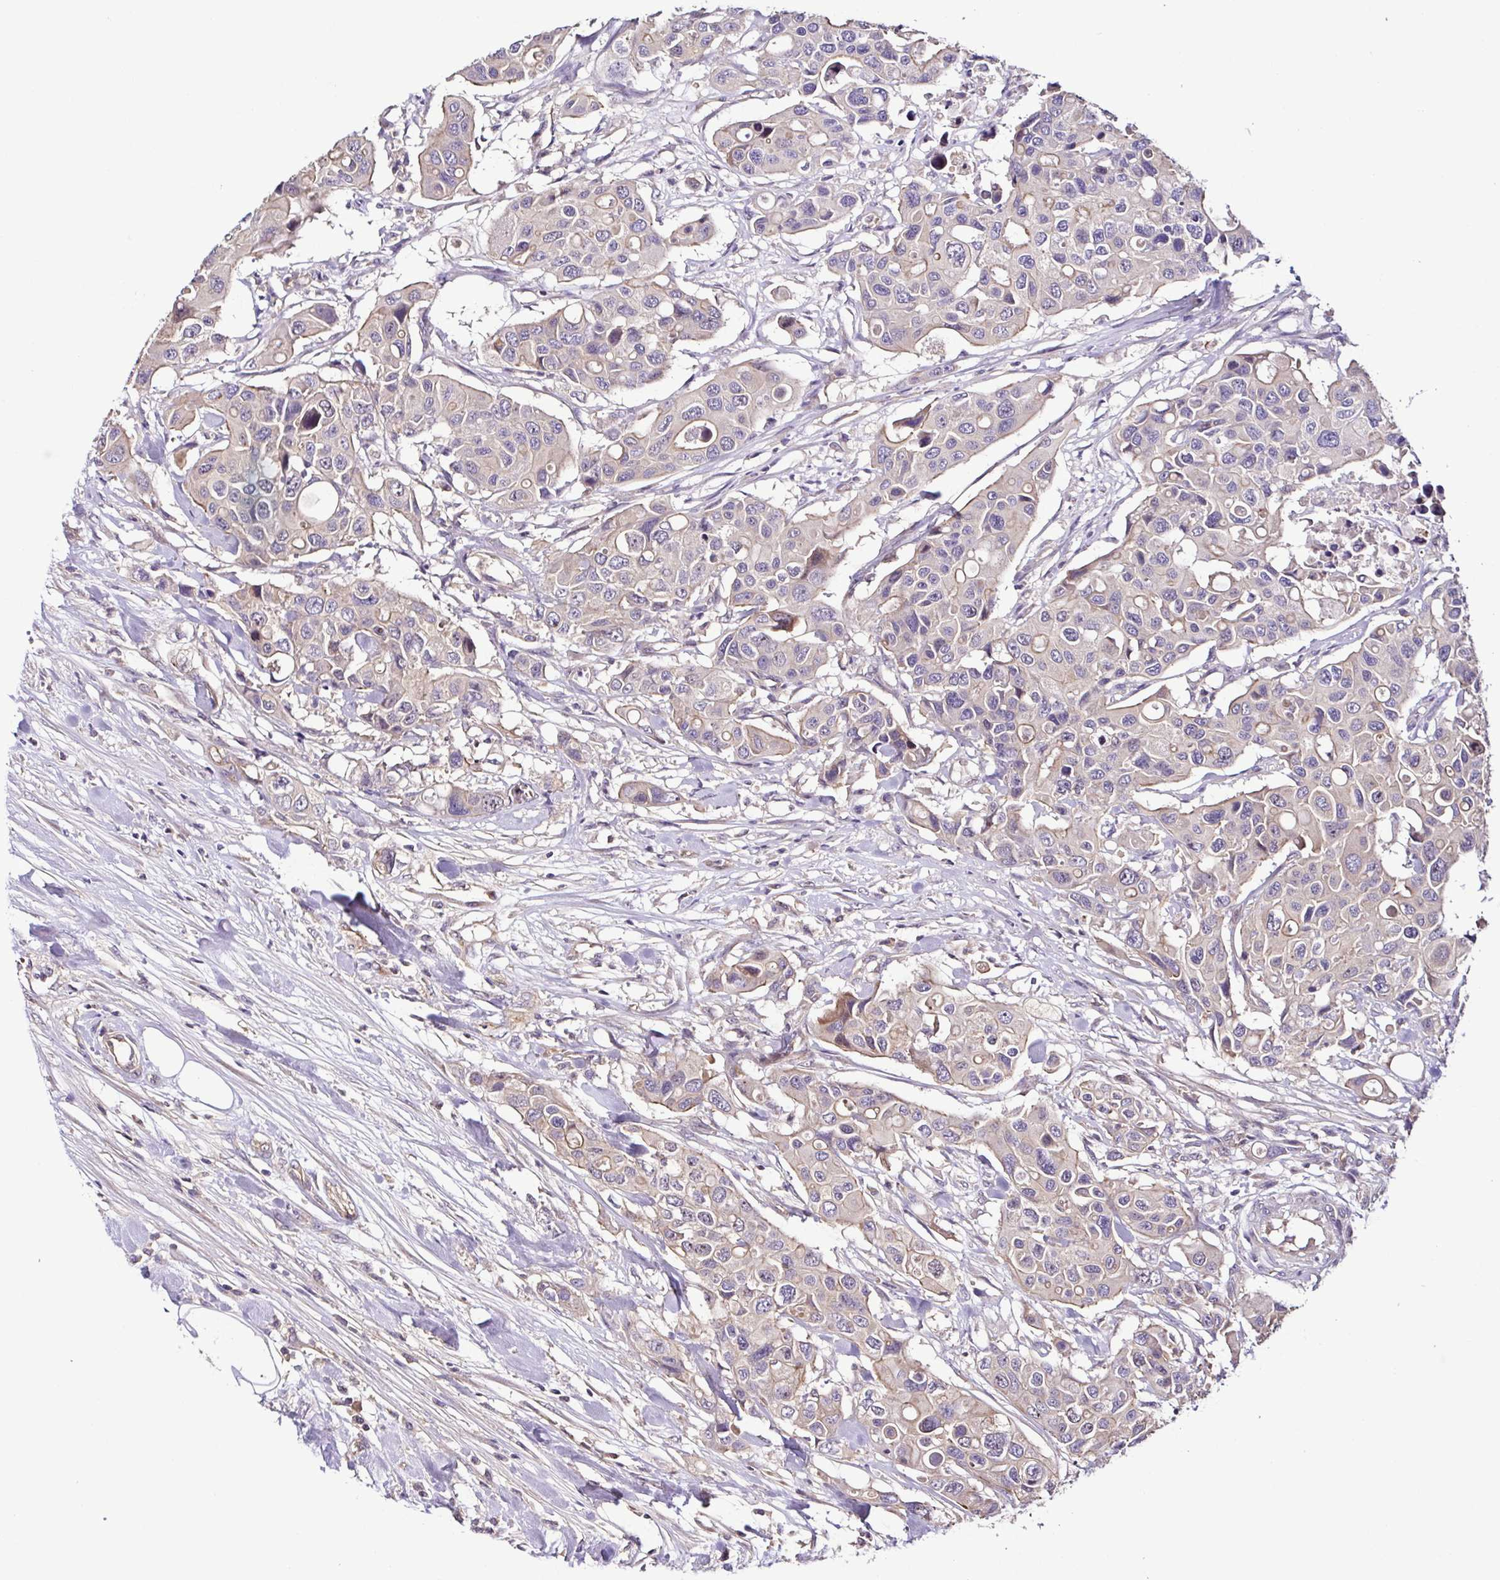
{"staining": {"intensity": "negative", "quantity": "none", "location": "none"}, "tissue": "colorectal cancer", "cell_type": "Tumor cells", "image_type": "cancer", "snomed": [{"axis": "morphology", "description": "Adenocarcinoma, NOS"}, {"axis": "topography", "description": "Colon"}], "caption": "Immunohistochemical staining of human colorectal cancer (adenocarcinoma) demonstrates no significant positivity in tumor cells.", "gene": "LMOD2", "patient": {"sex": "male", "age": 77}}